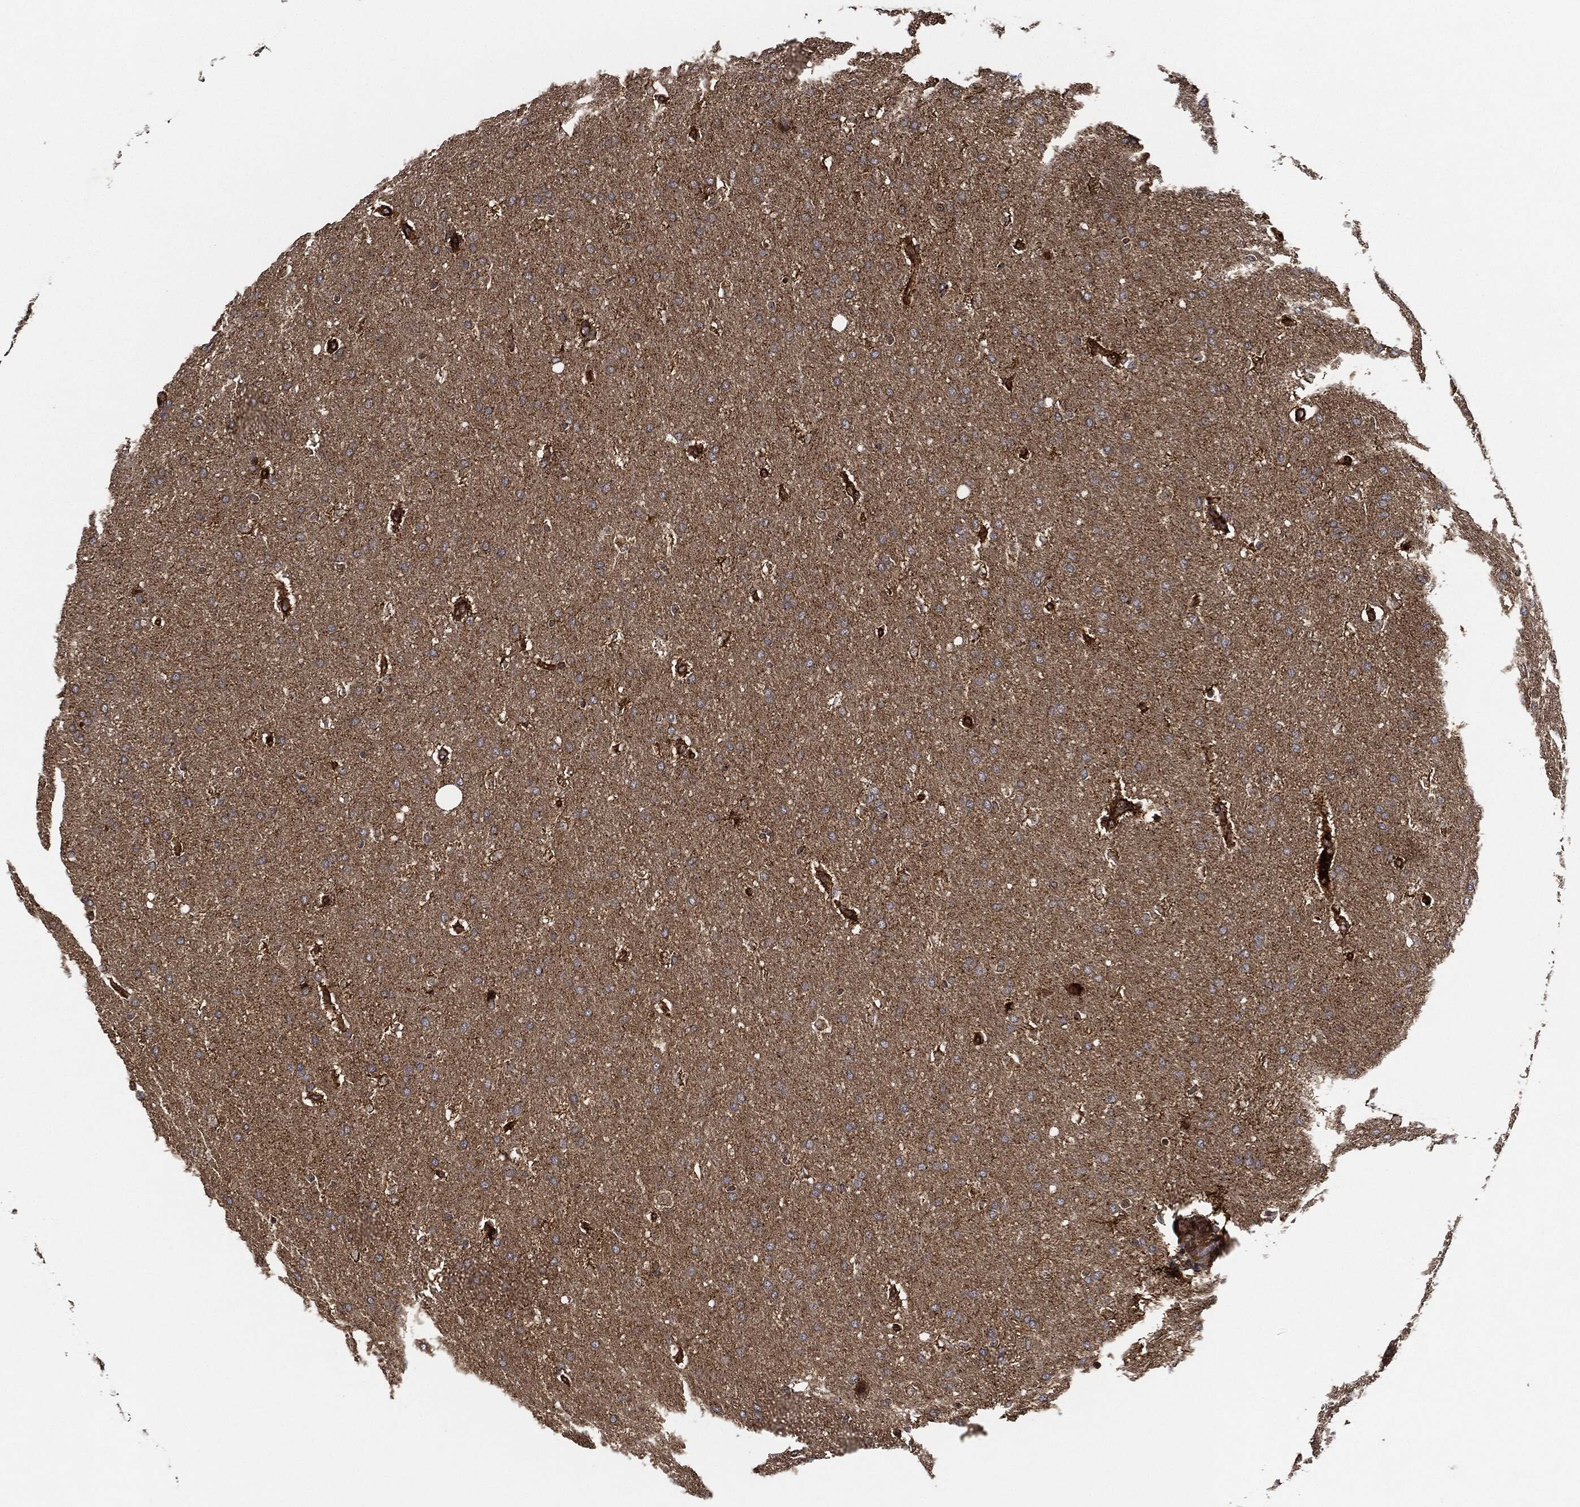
{"staining": {"intensity": "negative", "quantity": "none", "location": "none"}, "tissue": "glioma", "cell_type": "Tumor cells", "image_type": "cancer", "snomed": [{"axis": "morphology", "description": "Glioma, malignant, Low grade"}, {"axis": "topography", "description": "Brain"}], "caption": "The immunohistochemistry micrograph has no significant staining in tumor cells of malignant low-grade glioma tissue.", "gene": "MAP3K3", "patient": {"sex": "female", "age": 37}}